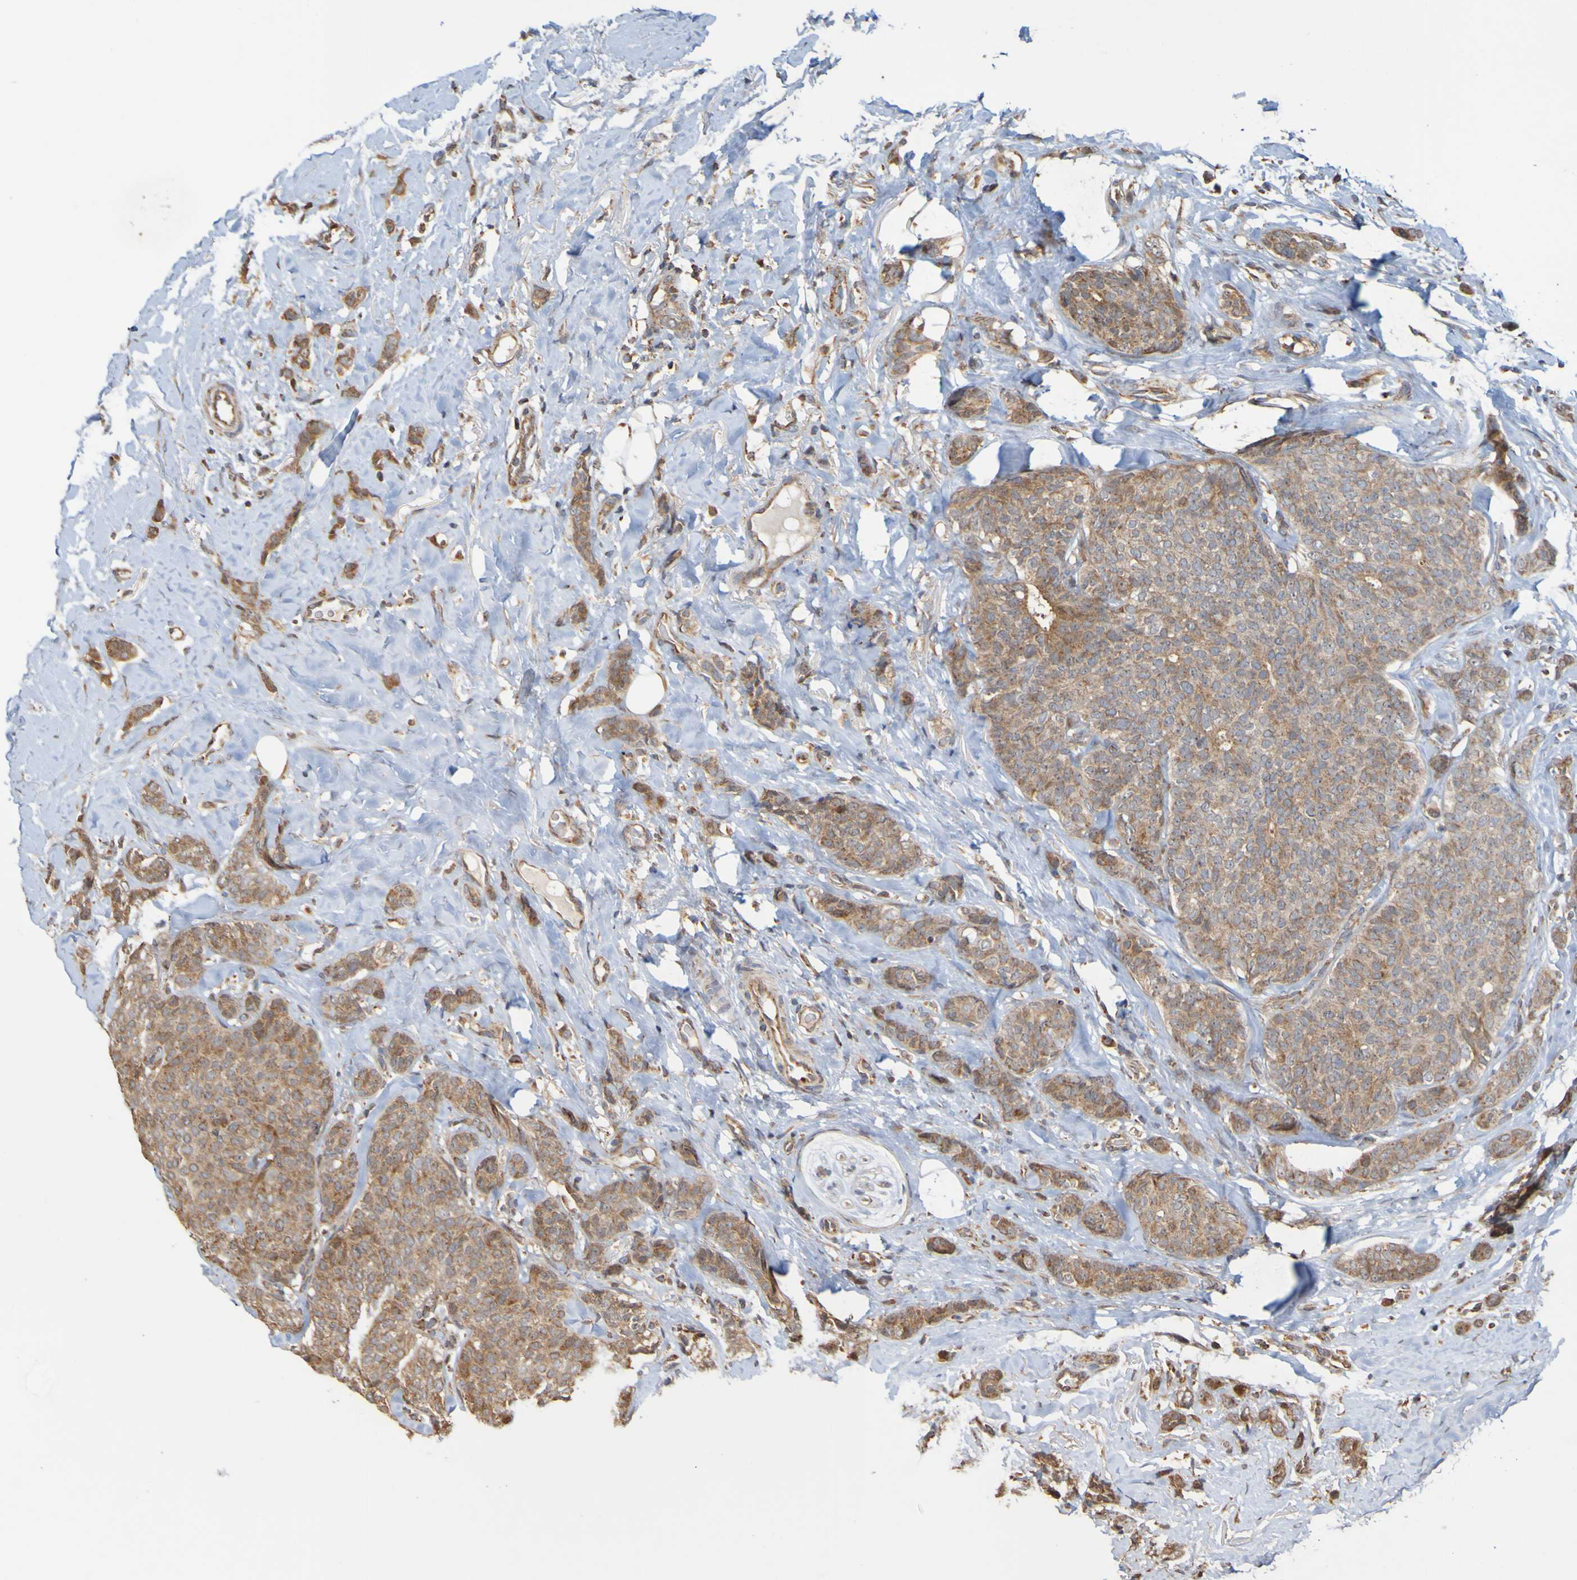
{"staining": {"intensity": "moderate", "quantity": ">75%", "location": "cytoplasmic/membranous"}, "tissue": "breast cancer", "cell_type": "Tumor cells", "image_type": "cancer", "snomed": [{"axis": "morphology", "description": "Lobular carcinoma"}, {"axis": "topography", "description": "Skin"}, {"axis": "topography", "description": "Breast"}], "caption": "A medium amount of moderate cytoplasmic/membranous positivity is seen in approximately >75% of tumor cells in breast lobular carcinoma tissue. (DAB (3,3'-diaminobenzidine) = brown stain, brightfield microscopy at high magnification).", "gene": "TMBIM1", "patient": {"sex": "female", "age": 46}}